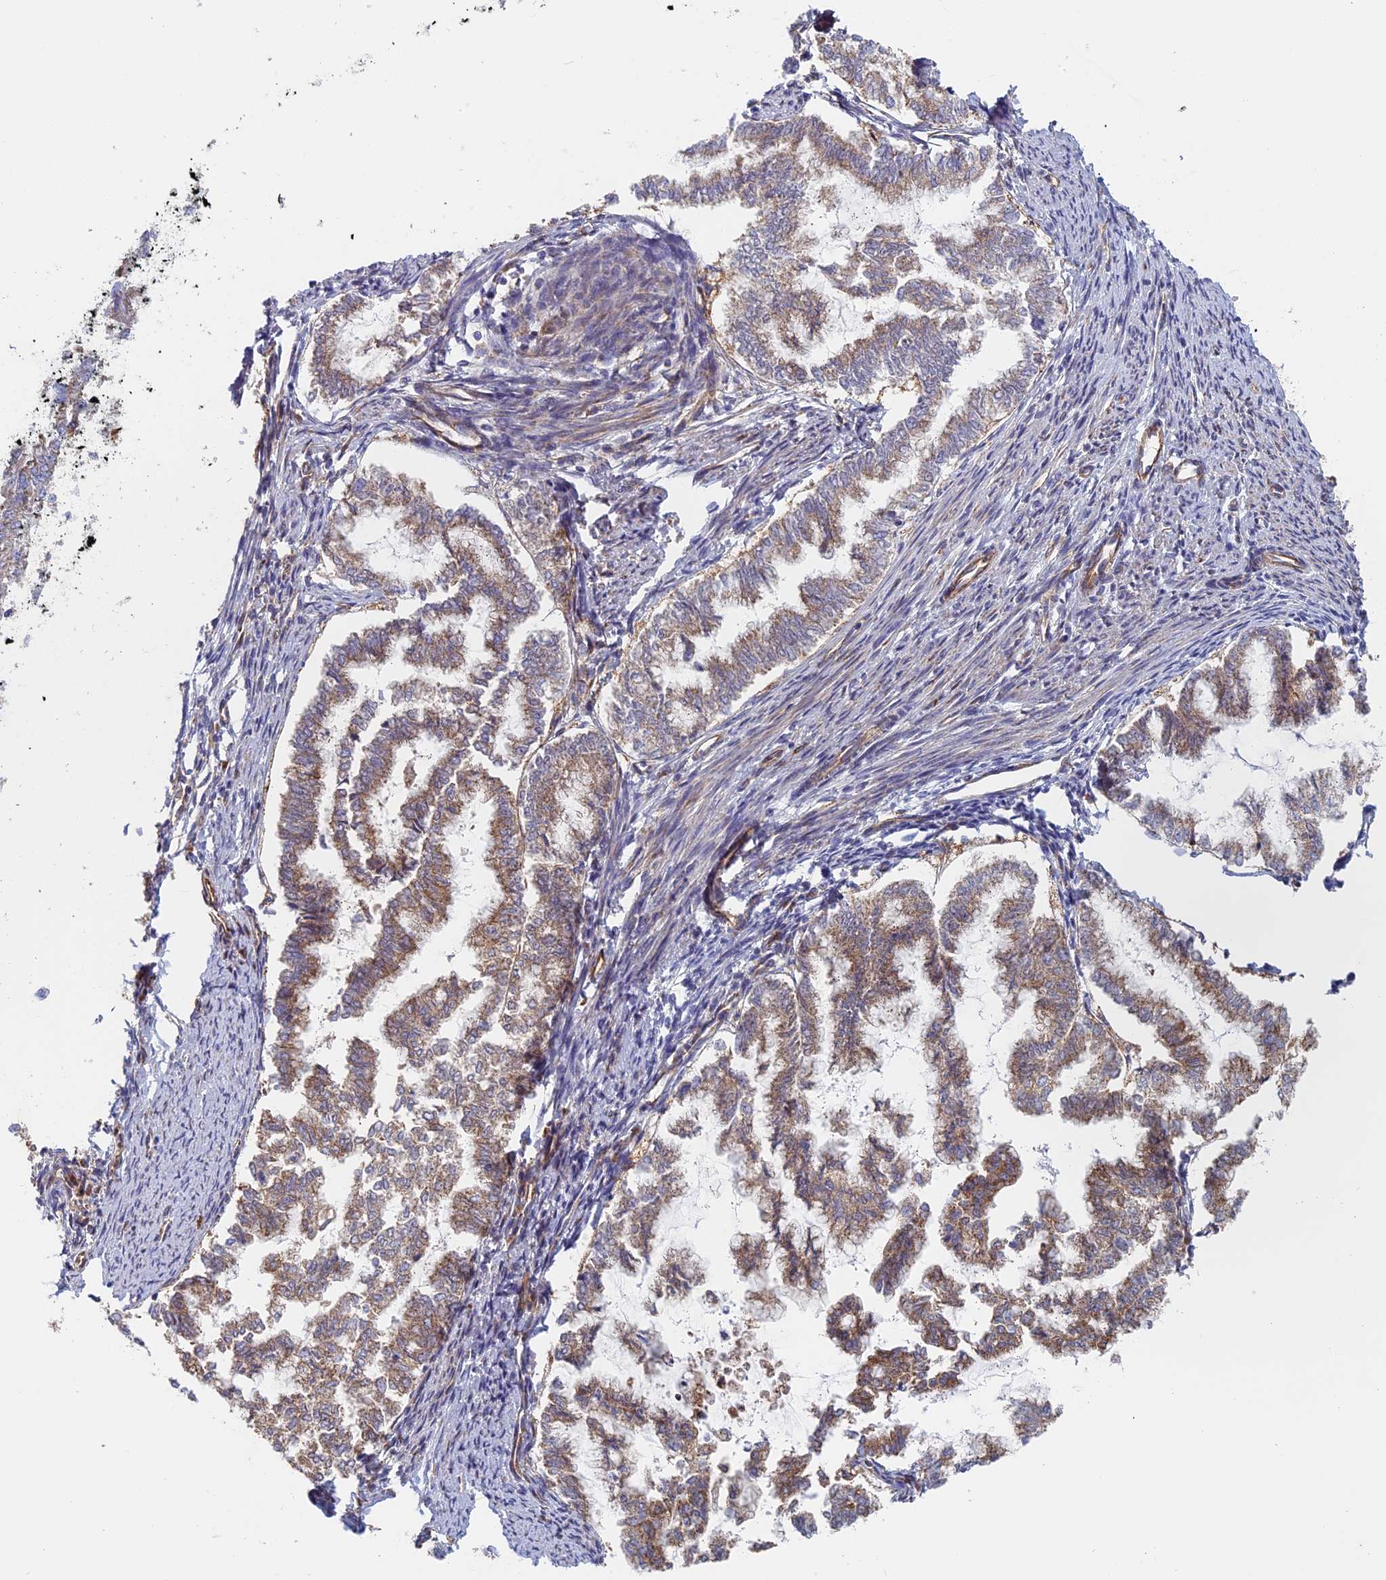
{"staining": {"intensity": "moderate", "quantity": ">75%", "location": "cytoplasmic/membranous"}, "tissue": "endometrial cancer", "cell_type": "Tumor cells", "image_type": "cancer", "snomed": [{"axis": "morphology", "description": "Adenocarcinoma, NOS"}, {"axis": "topography", "description": "Endometrium"}], "caption": "Brown immunohistochemical staining in endometrial cancer (adenocarcinoma) shows moderate cytoplasmic/membranous positivity in approximately >75% of tumor cells.", "gene": "DDA1", "patient": {"sex": "female", "age": 79}}